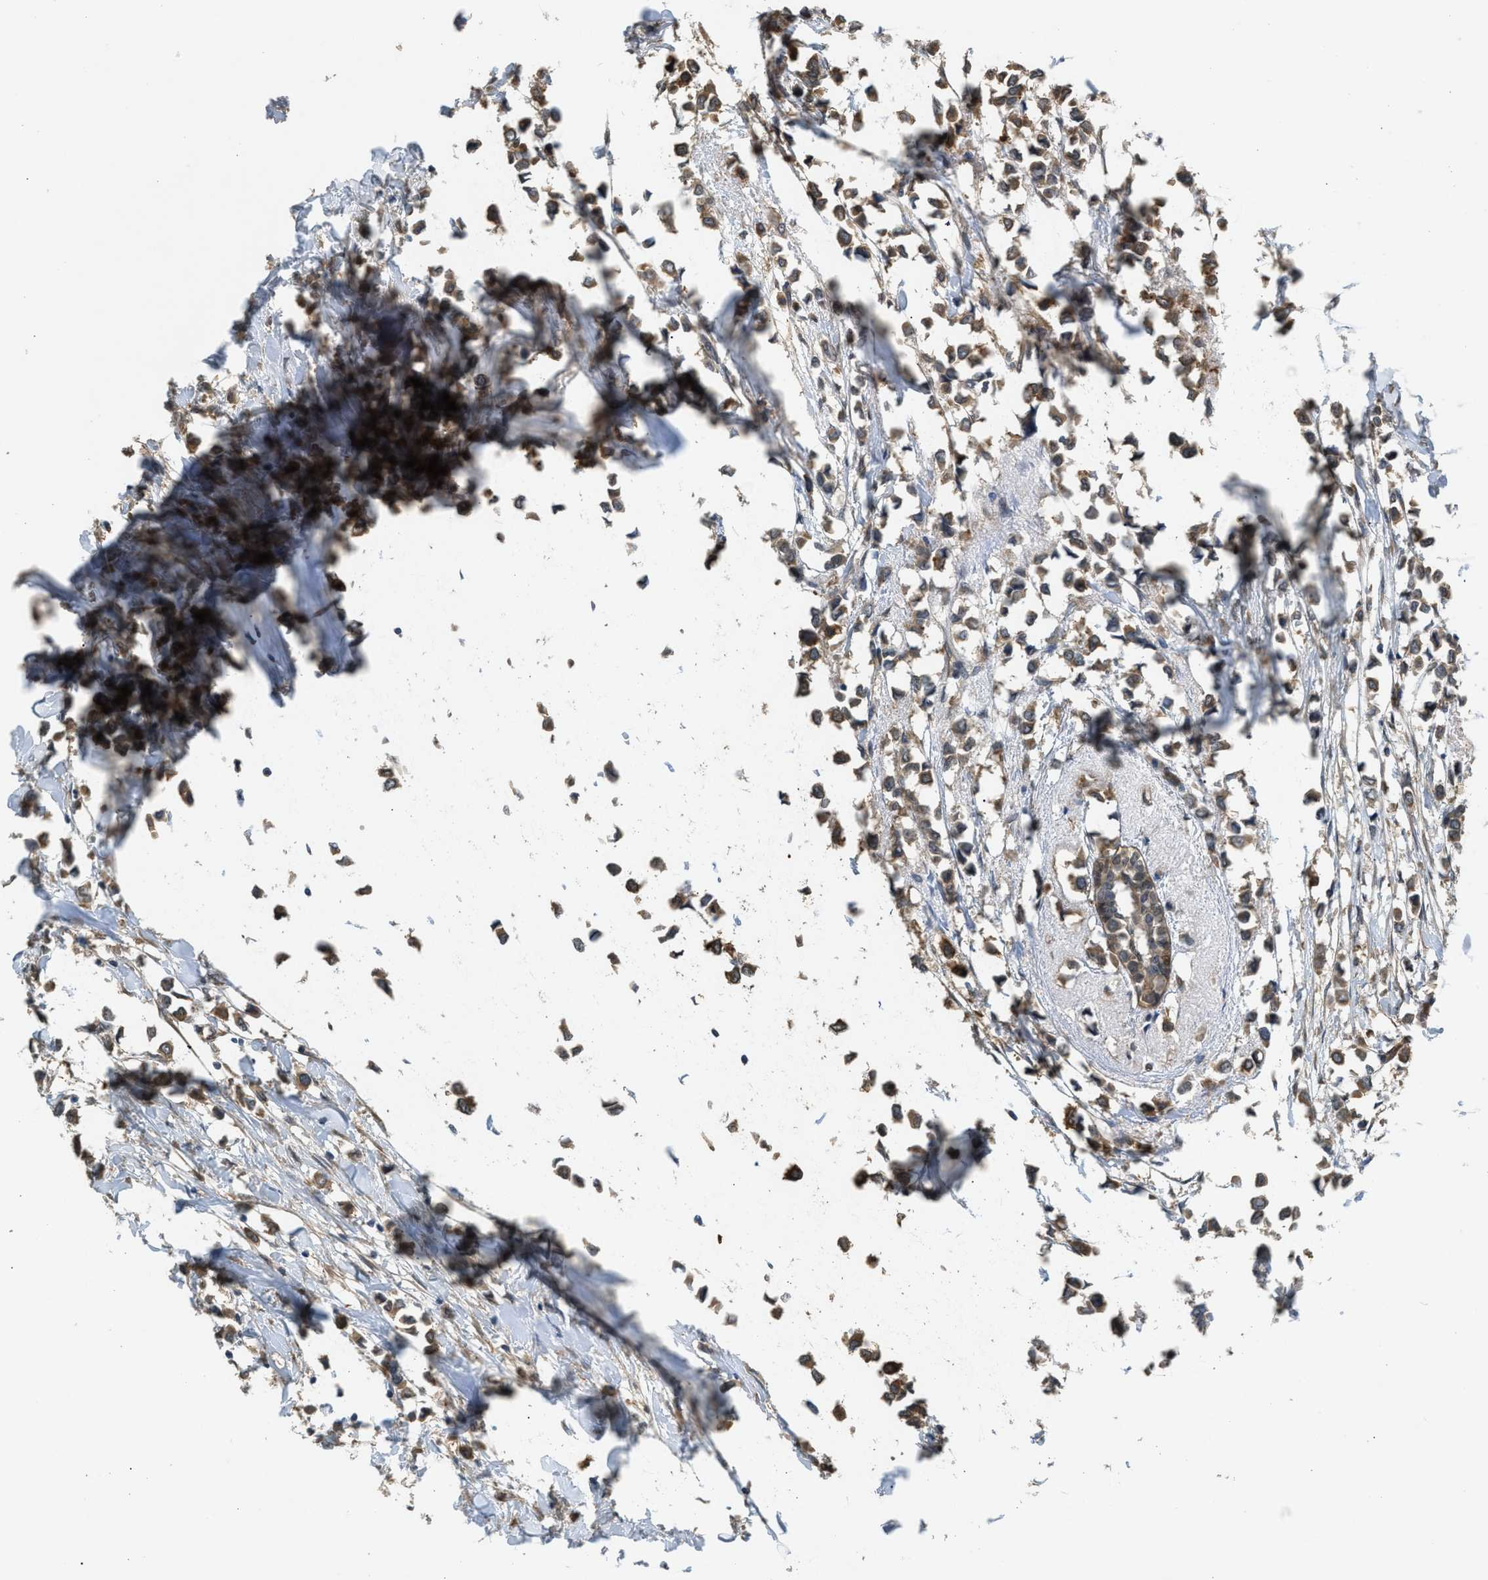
{"staining": {"intensity": "moderate", "quantity": ">75%", "location": "cytoplasmic/membranous"}, "tissue": "breast cancer", "cell_type": "Tumor cells", "image_type": "cancer", "snomed": [{"axis": "morphology", "description": "Lobular carcinoma"}, {"axis": "topography", "description": "Breast"}], "caption": "Breast cancer stained with a brown dye reveals moderate cytoplasmic/membranous positive positivity in approximately >75% of tumor cells.", "gene": "BAG3", "patient": {"sex": "female", "age": 51}}